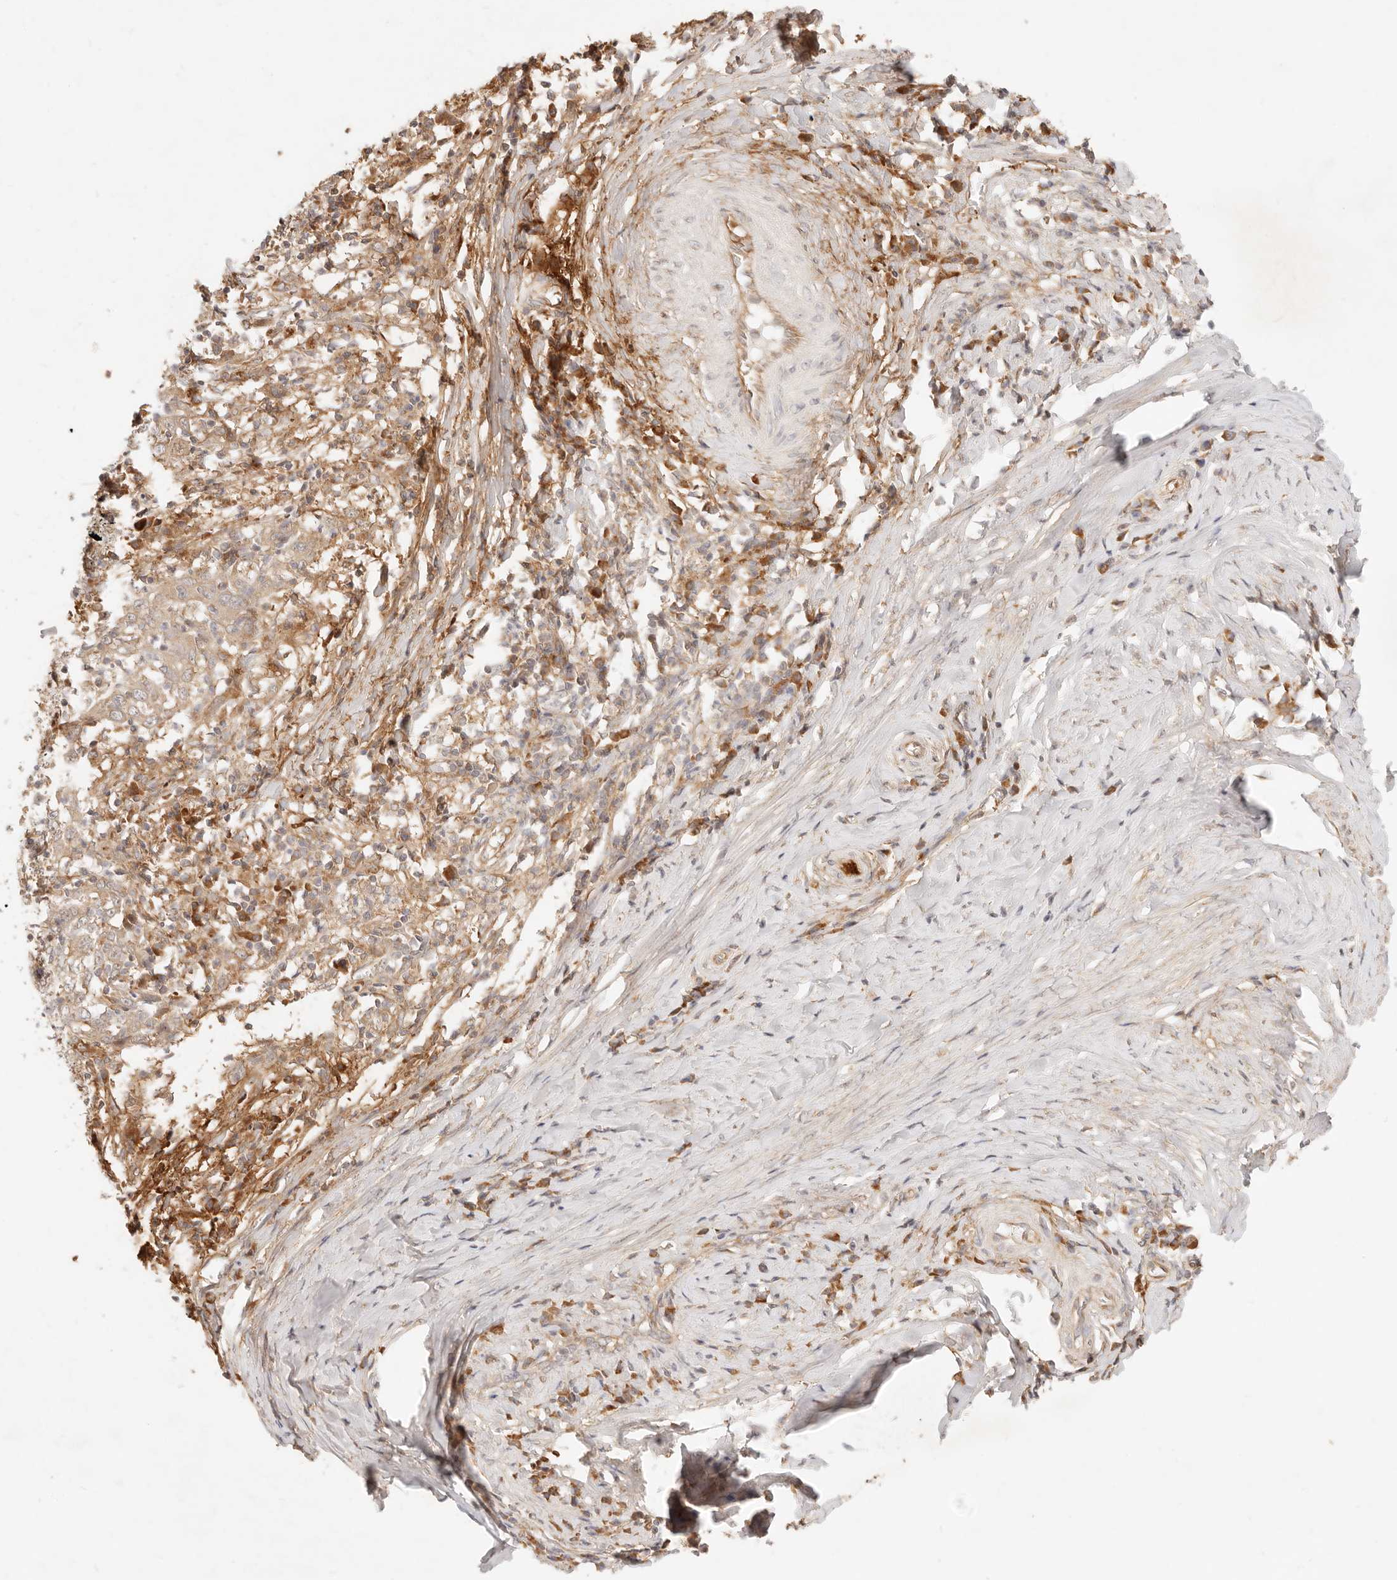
{"staining": {"intensity": "weak", "quantity": ">75%", "location": "cytoplasmic/membranous"}, "tissue": "cervical cancer", "cell_type": "Tumor cells", "image_type": "cancer", "snomed": [{"axis": "morphology", "description": "Squamous cell carcinoma, NOS"}, {"axis": "topography", "description": "Cervix"}], "caption": "Cervical squamous cell carcinoma was stained to show a protein in brown. There is low levels of weak cytoplasmic/membranous positivity in about >75% of tumor cells. (Stains: DAB in brown, nuclei in blue, Microscopy: brightfield microscopy at high magnification).", "gene": "UBXN10", "patient": {"sex": "female", "age": 46}}